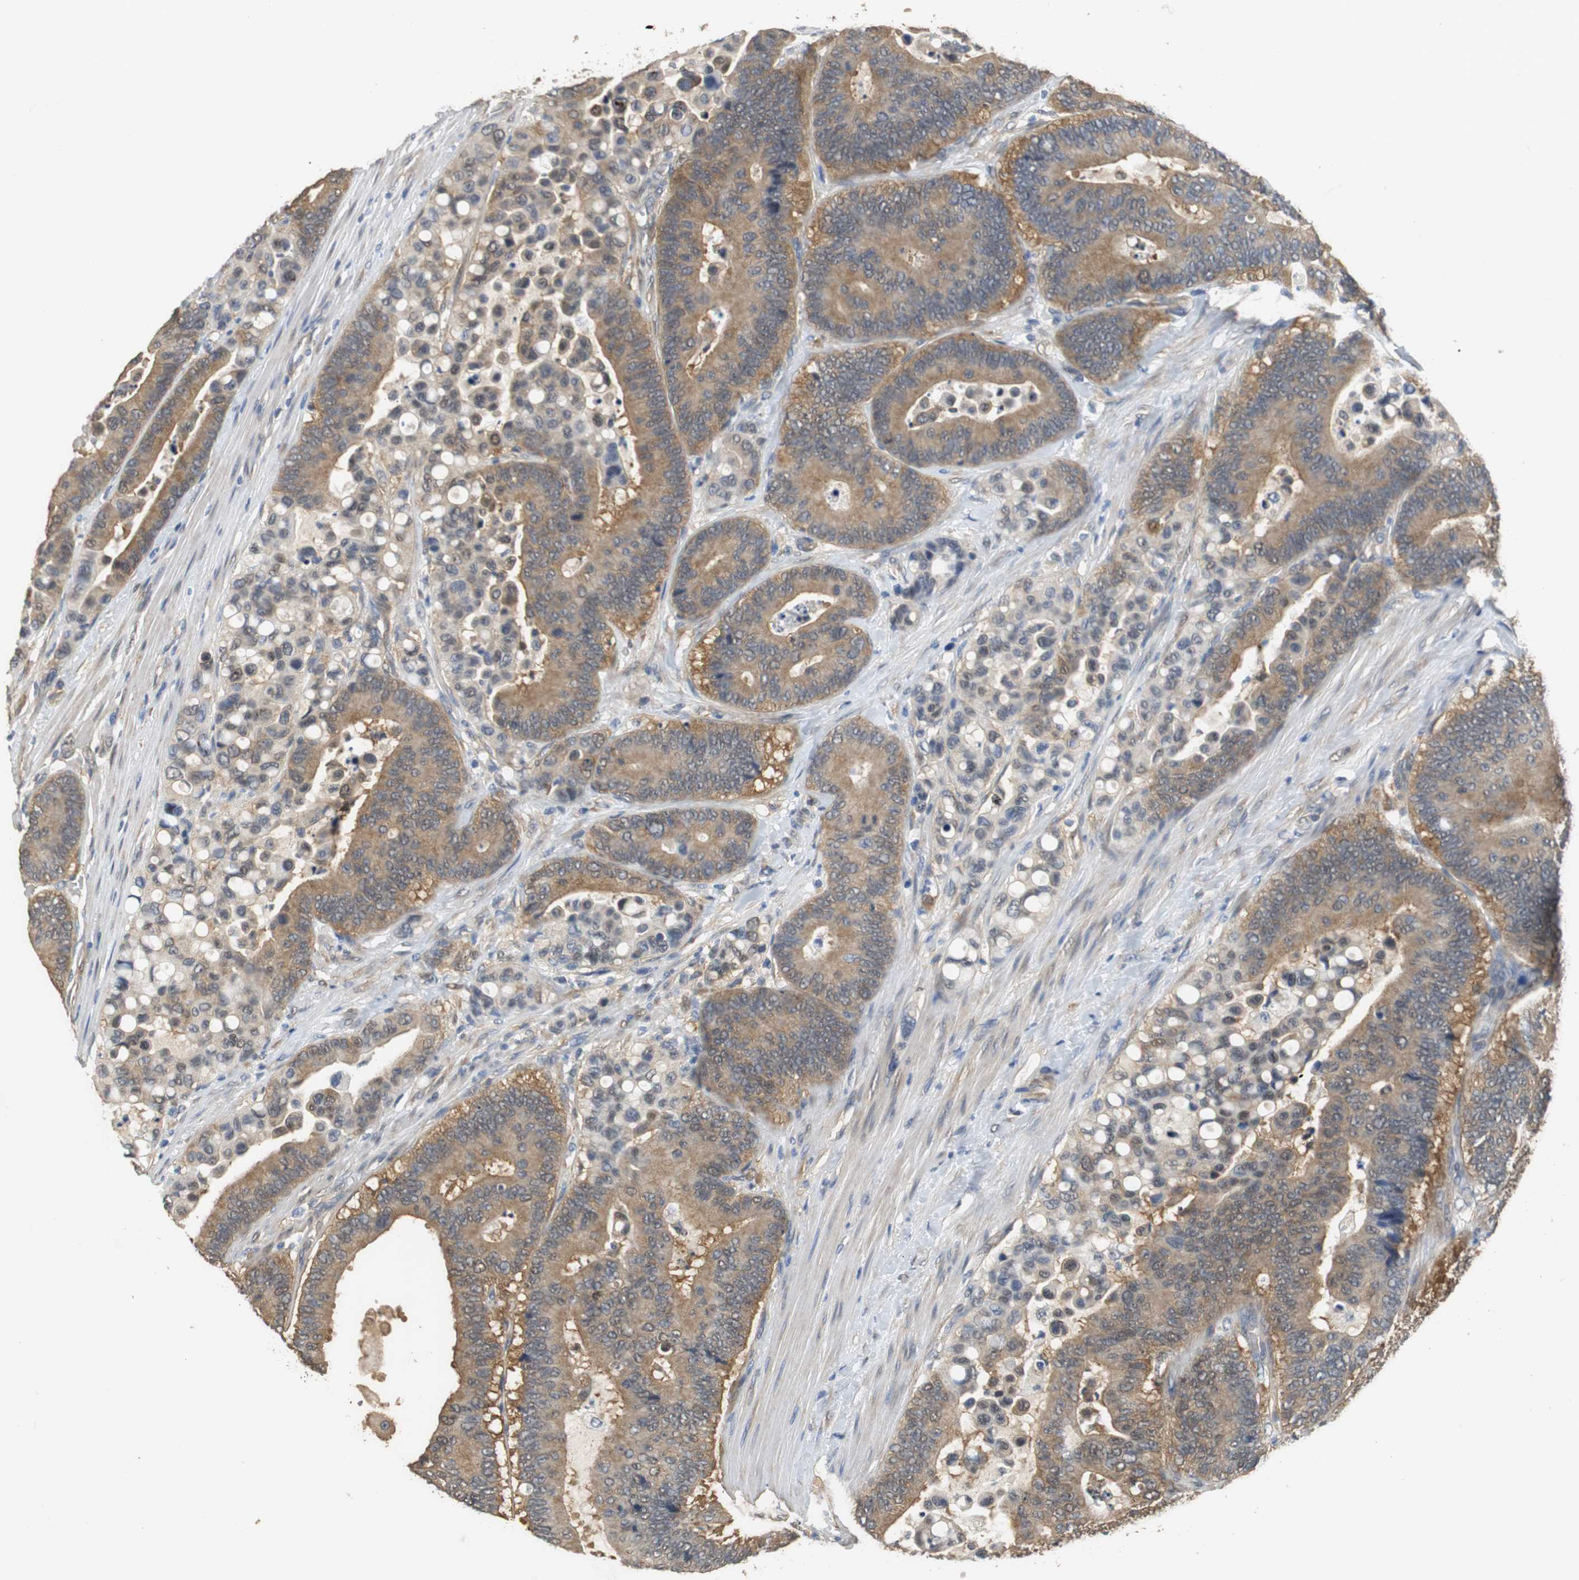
{"staining": {"intensity": "moderate", "quantity": ">75%", "location": "cytoplasmic/membranous"}, "tissue": "colorectal cancer", "cell_type": "Tumor cells", "image_type": "cancer", "snomed": [{"axis": "morphology", "description": "Normal tissue, NOS"}, {"axis": "morphology", "description": "Adenocarcinoma, NOS"}, {"axis": "topography", "description": "Colon"}], "caption": "The image displays staining of colorectal cancer, revealing moderate cytoplasmic/membranous protein staining (brown color) within tumor cells. (DAB IHC with brightfield microscopy, high magnification).", "gene": "UBQLN2", "patient": {"sex": "male", "age": 82}}